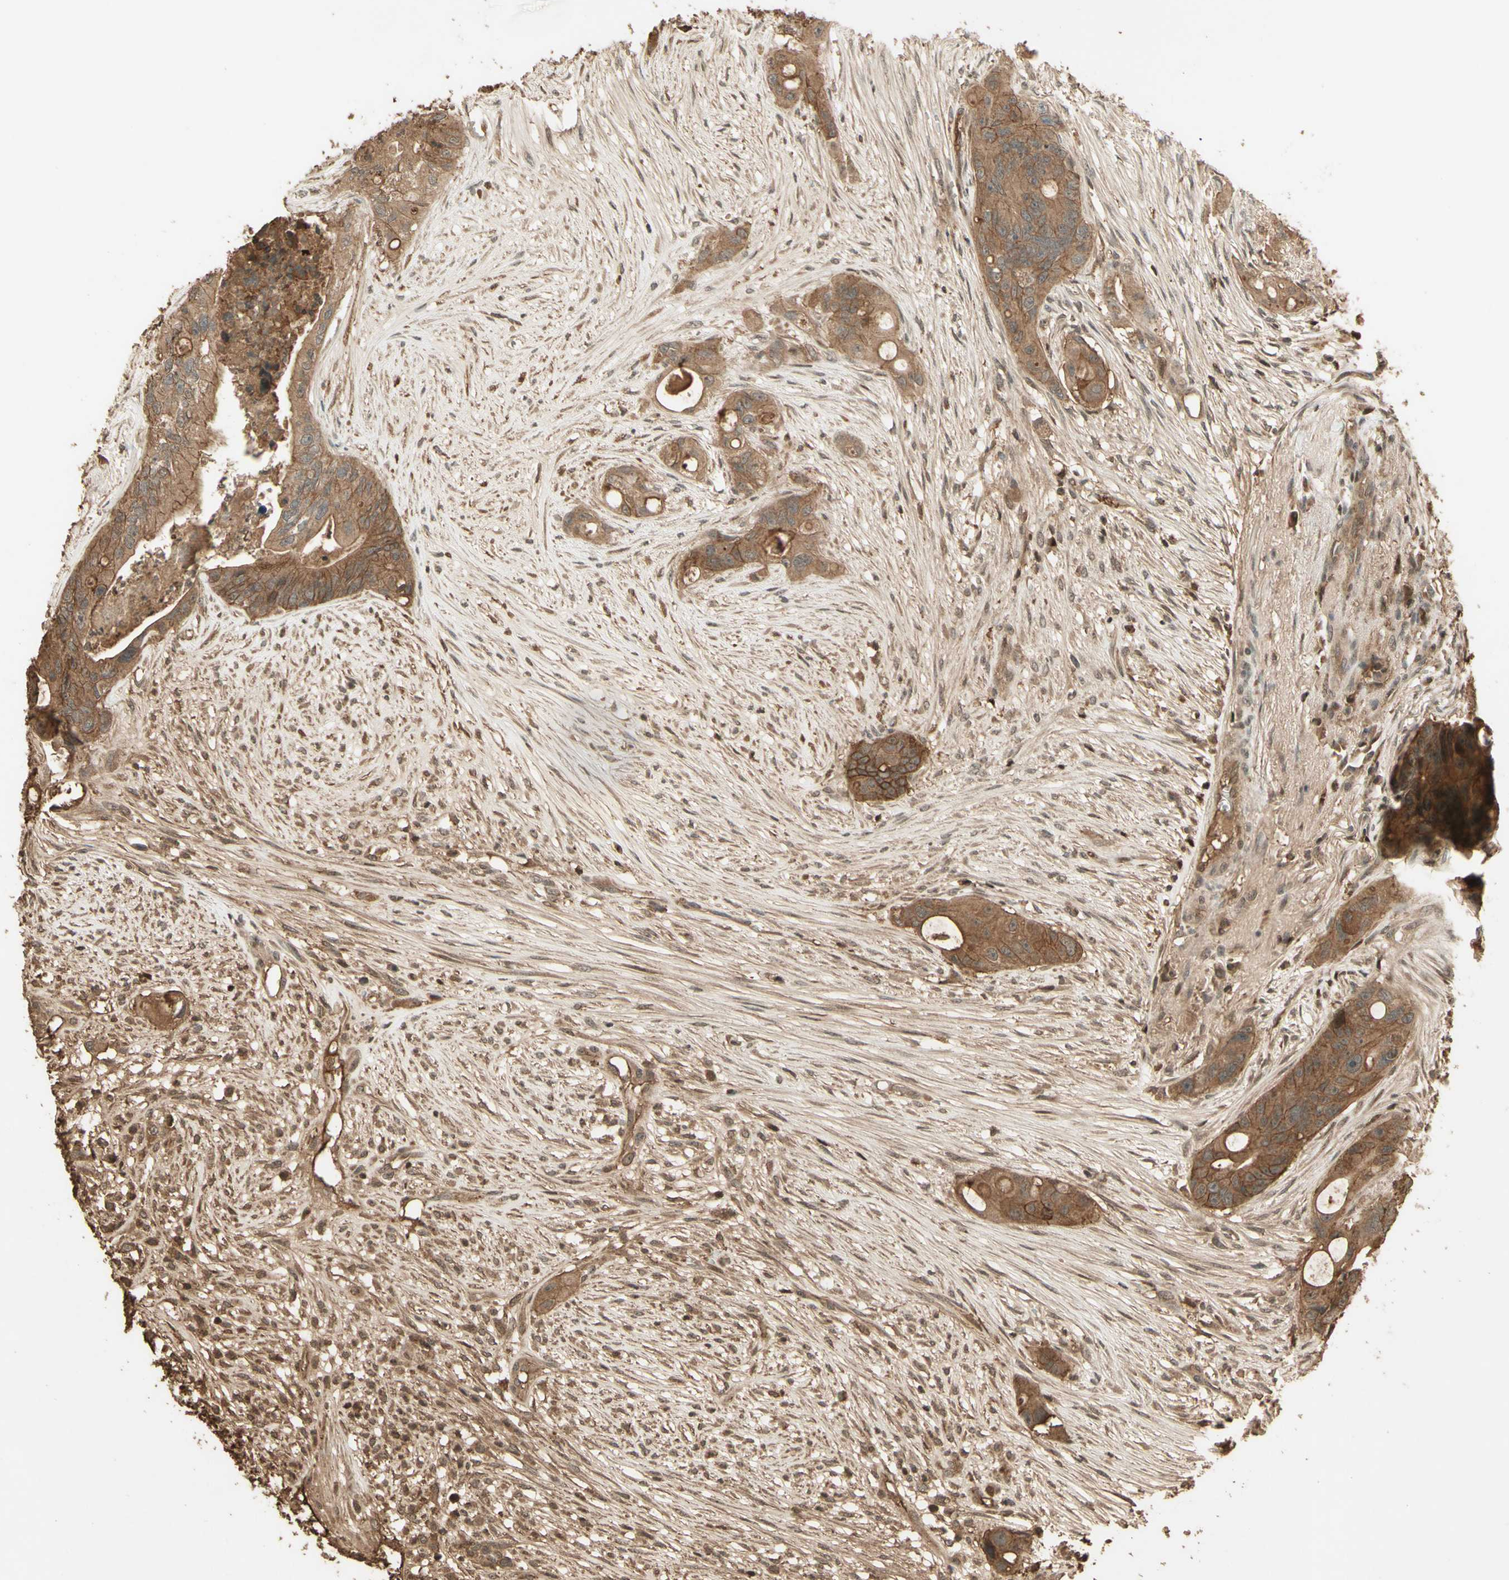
{"staining": {"intensity": "moderate", "quantity": ">75%", "location": "cytoplasmic/membranous"}, "tissue": "colorectal cancer", "cell_type": "Tumor cells", "image_type": "cancer", "snomed": [{"axis": "morphology", "description": "Adenocarcinoma, NOS"}, {"axis": "topography", "description": "Colon"}], "caption": "Immunohistochemical staining of adenocarcinoma (colorectal) reveals medium levels of moderate cytoplasmic/membranous protein positivity in approximately >75% of tumor cells.", "gene": "SMAD9", "patient": {"sex": "female", "age": 57}}